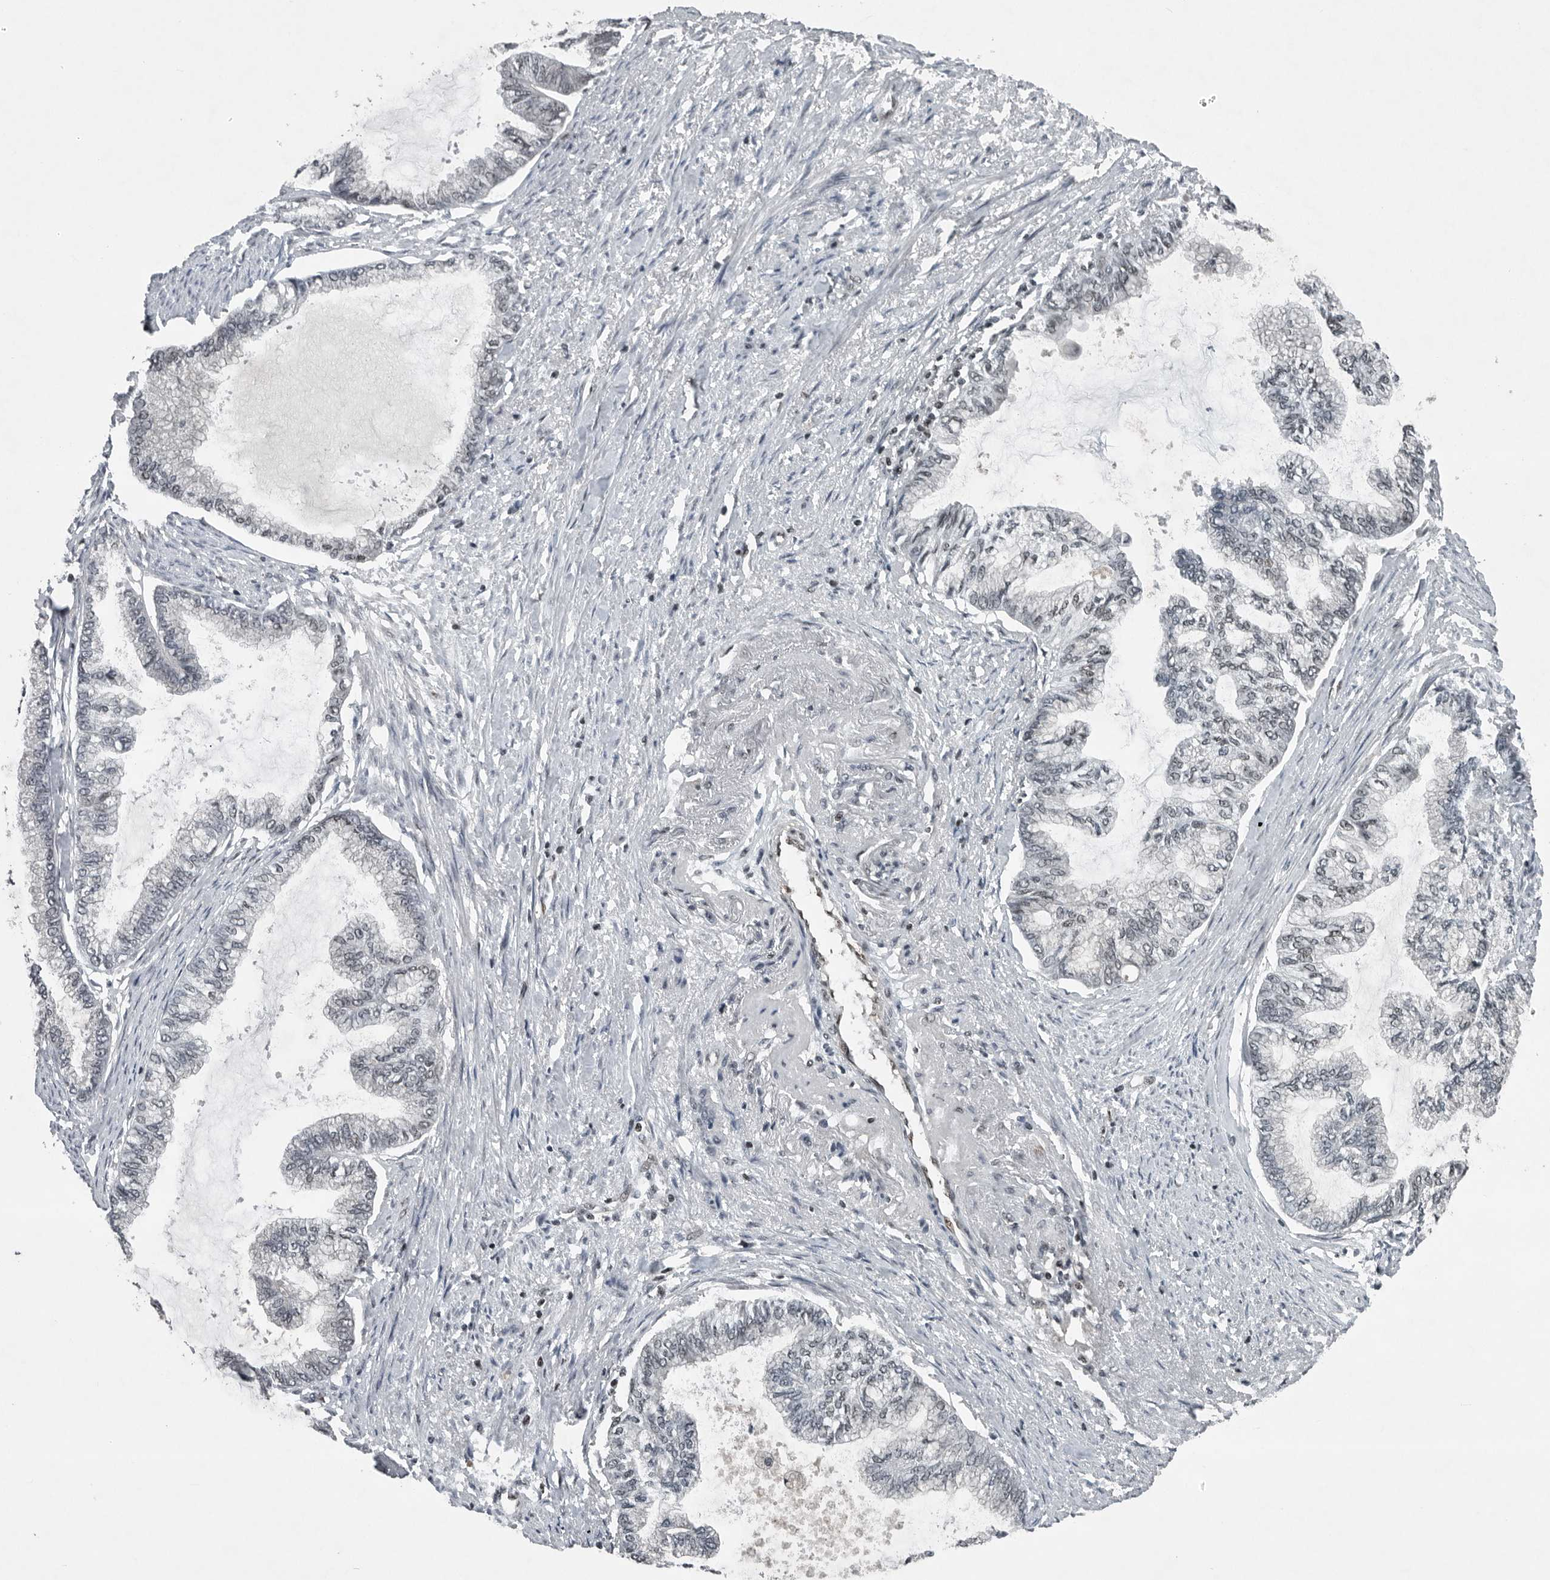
{"staining": {"intensity": "negative", "quantity": "none", "location": "none"}, "tissue": "endometrial cancer", "cell_type": "Tumor cells", "image_type": "cancer", "snomed": [{"axis": "morphology", "description": "Adenocarcinoma, NOS"}, {"axis": "topography", "description": "Endometrium"}], "caption": "Immunohistochemistry (IHC) of endometrial cancer (adenocarcinoma) reveals no staining in tumor cells.", "gene": "SENP7", "patient": {"sex": "female", "age": 86}}